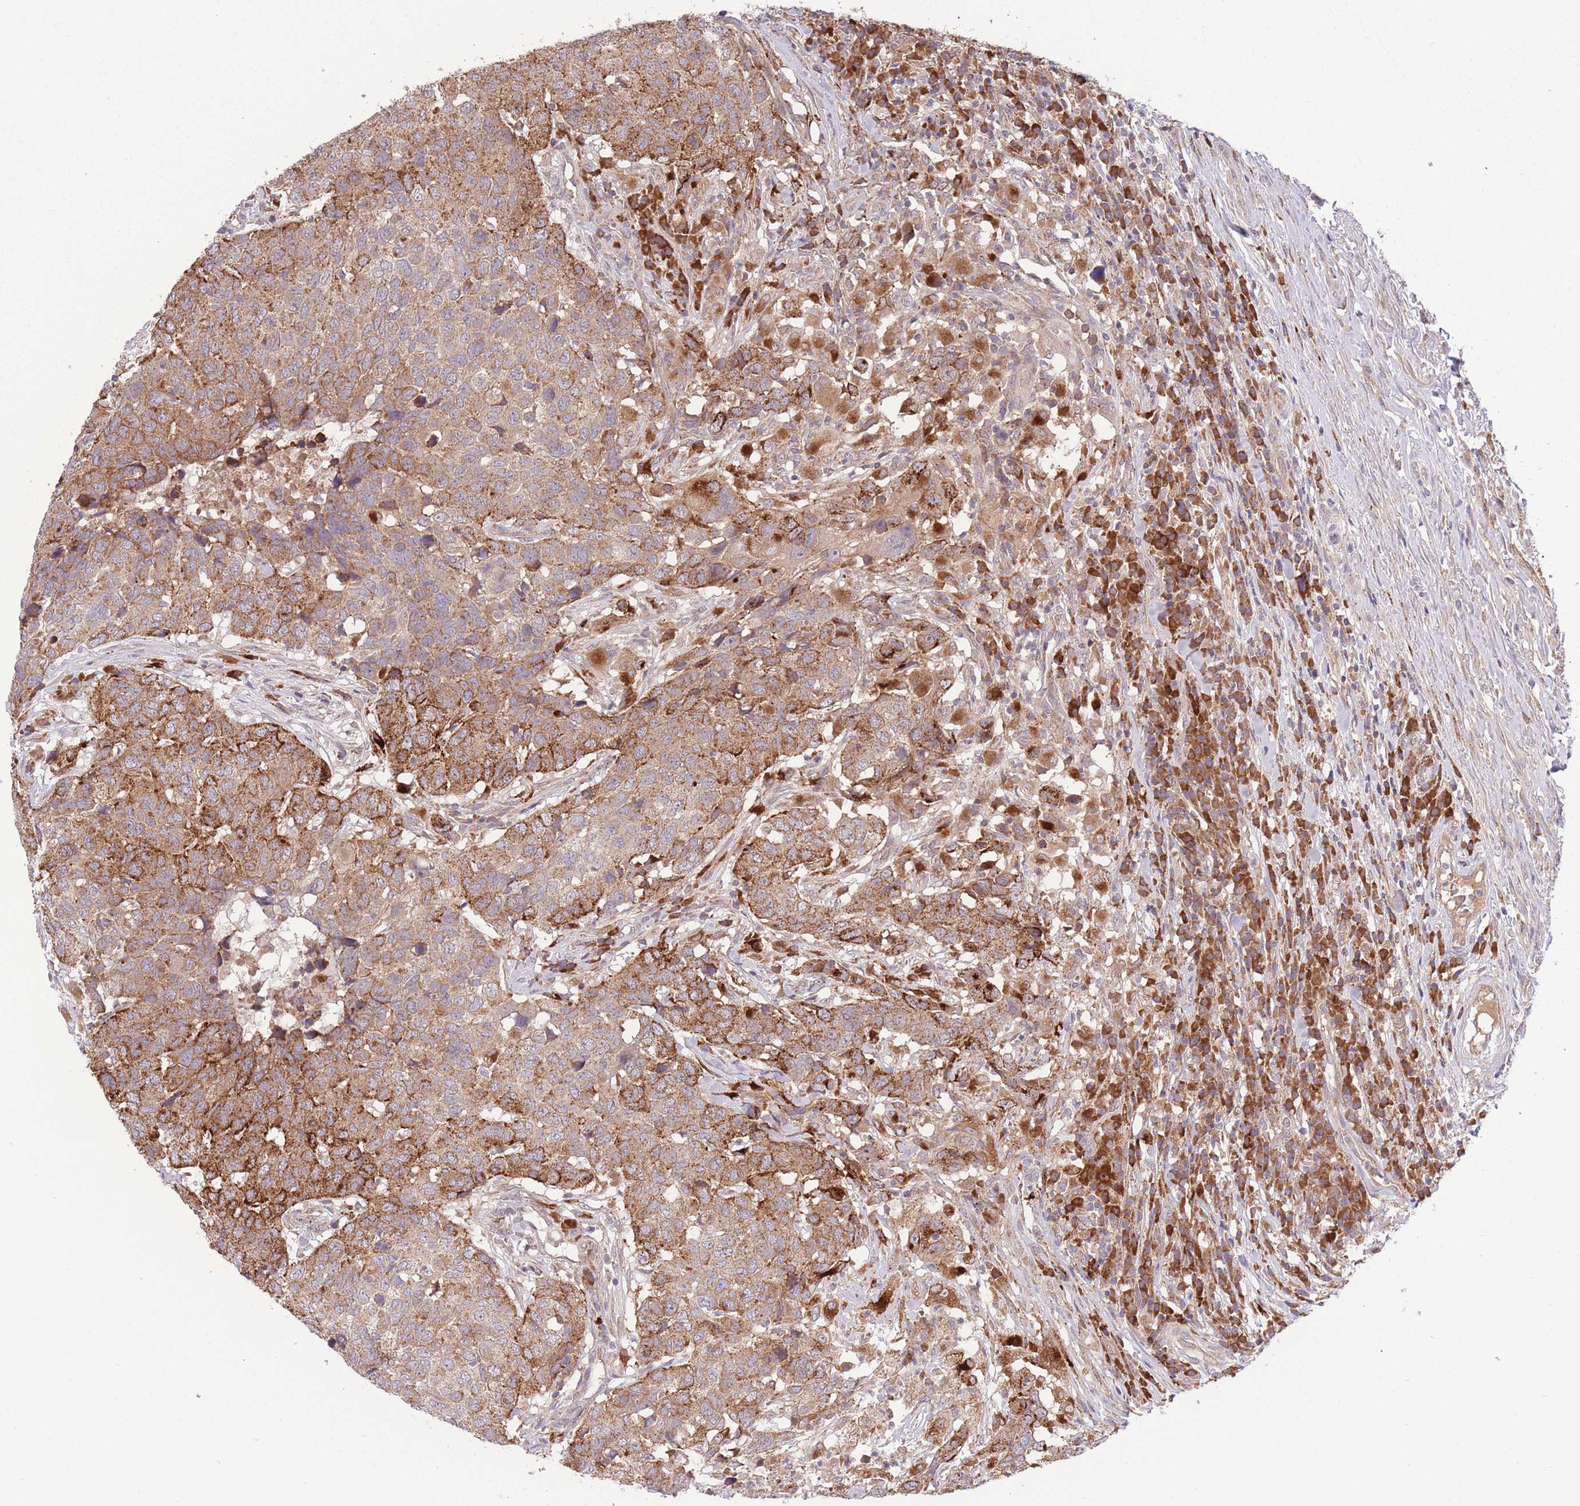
{"staining": {"intensity": "moderate", "quantity": ">75%", "location": "cytoplasmic/membranous"}, "tissue": "head and neck cancer", "cell_type": "Tumor cells", "image_type": "cancer", "snomed": [{"axis": "morphology", "description": "Normal tissue, NOS"}, {"axis": "morphology", "description": "Squamous cell carcinoma, NOS"}, {"axis": "topography", "description": "Skeletal muscle"}, {"axis": "topography", "description": "Vascular tissue"}, {"axis": "topography", "description": "Peripheral nerve tissue"}, {"axis": "topography", "description": "Head-Neck"}], "caption": "Immunohistochemical staining of head and neck cancer (squamous cell carcinoma) shows medium levels of moderate cytoplasmic/membranous protein staining in about >75% of tumor cells.", "gene": "POLR3F", "patient": {"sex": "male", "age": 66}}